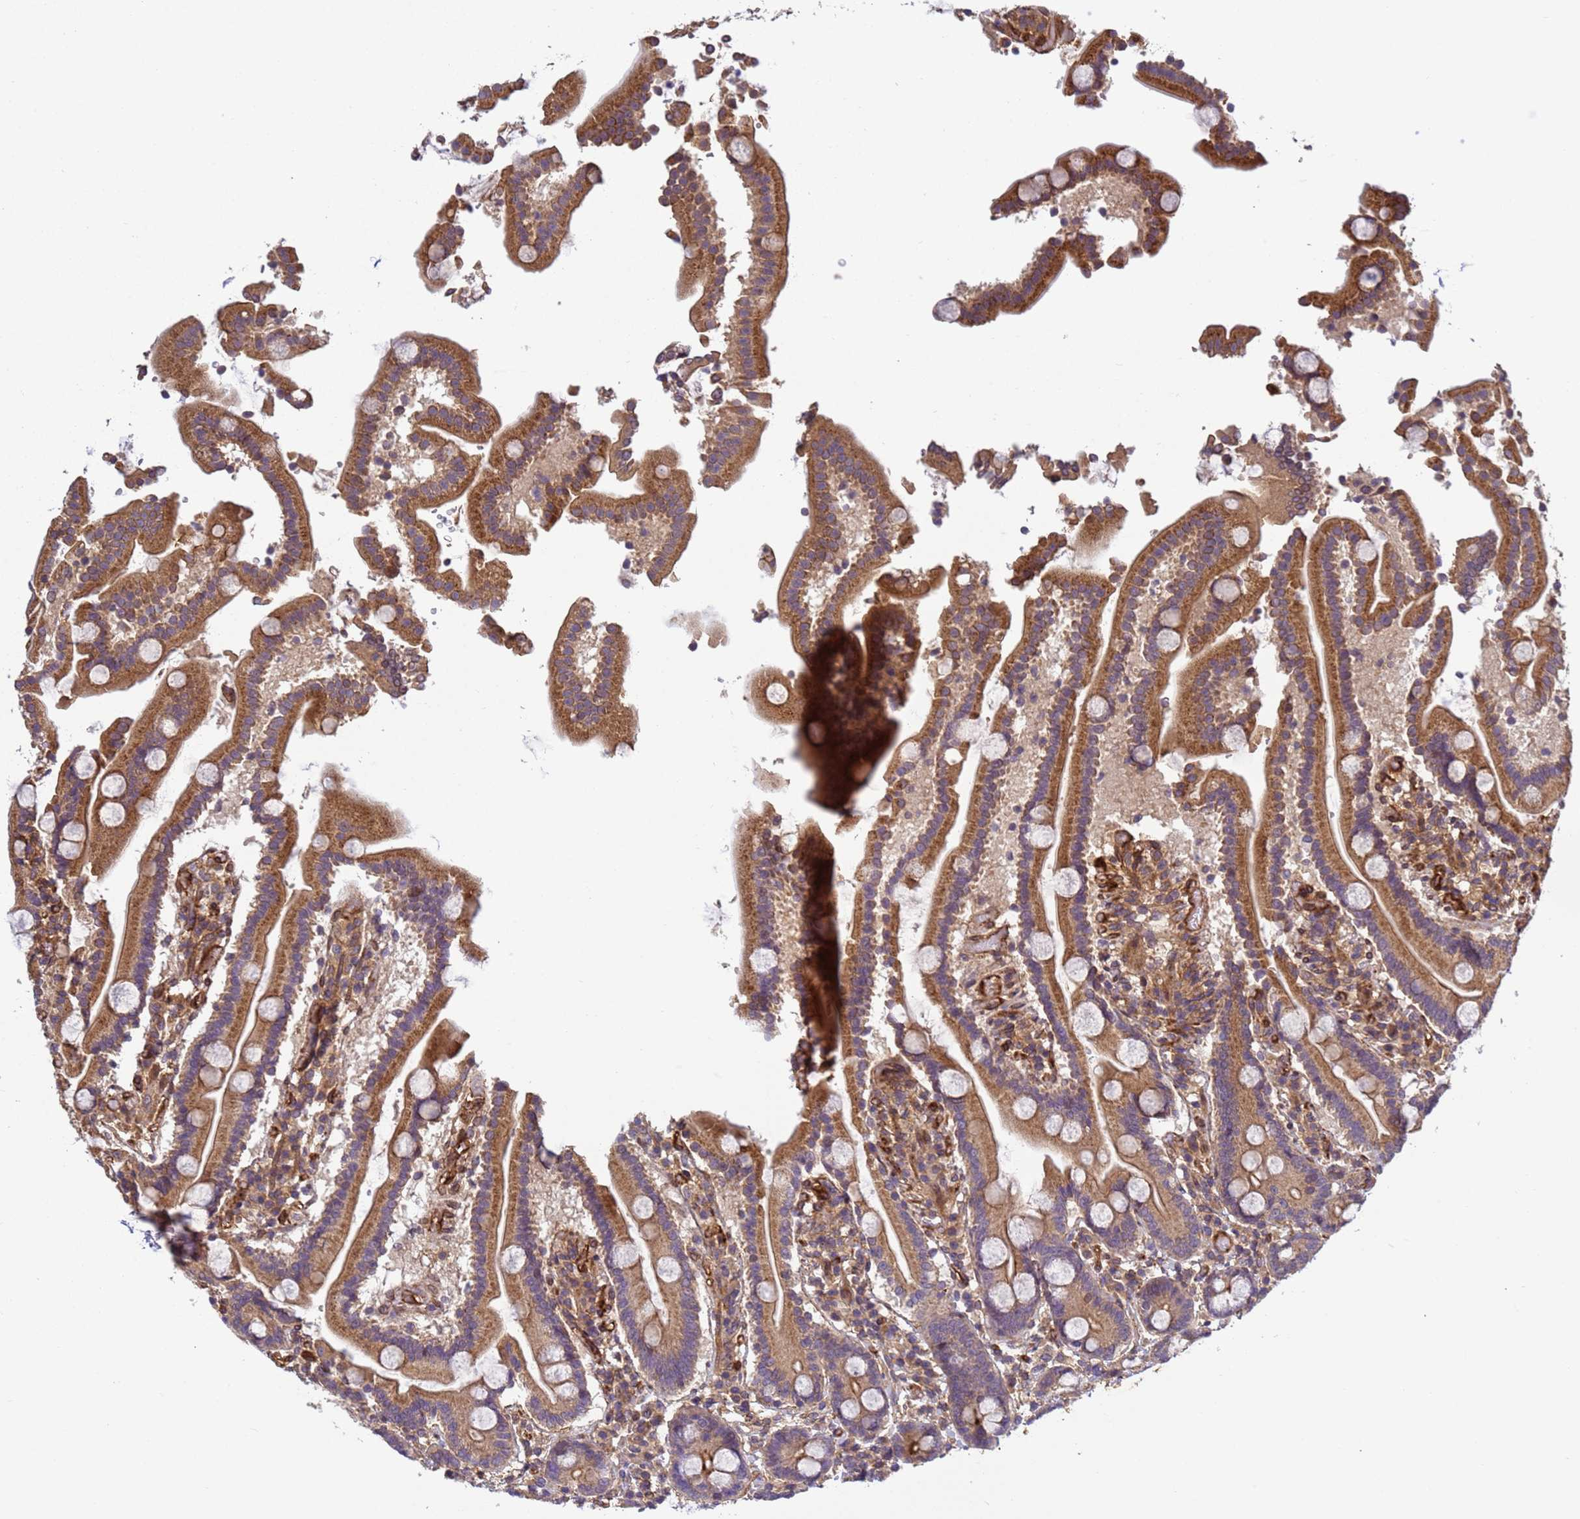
{"staining": {"intensity": "strong", "quantity": ">75%", "location": "cytoplasmic/membranous"}, "tissue": "duodenum", "cell_type": "Glandular cells", "image_type": "normal", "snomed": [{"axis": "morphology", "description": "Normal tissue, NOS"}, {"axis": "topography", "description": "Duodenum"}], "caption": "Protein positivity by immunohistochemistry demonstrates strong cytoplasmic/membranous staining in about >75% of glandular cells in normal duodenum. The staining was performed using DAB to visualize the protein expression in brown, while the nuclei were stained in blue with hematoxylin (Magnification: 20x).", "gene": "C8orf34", "patient": {"sex": "male", "age": 55}}